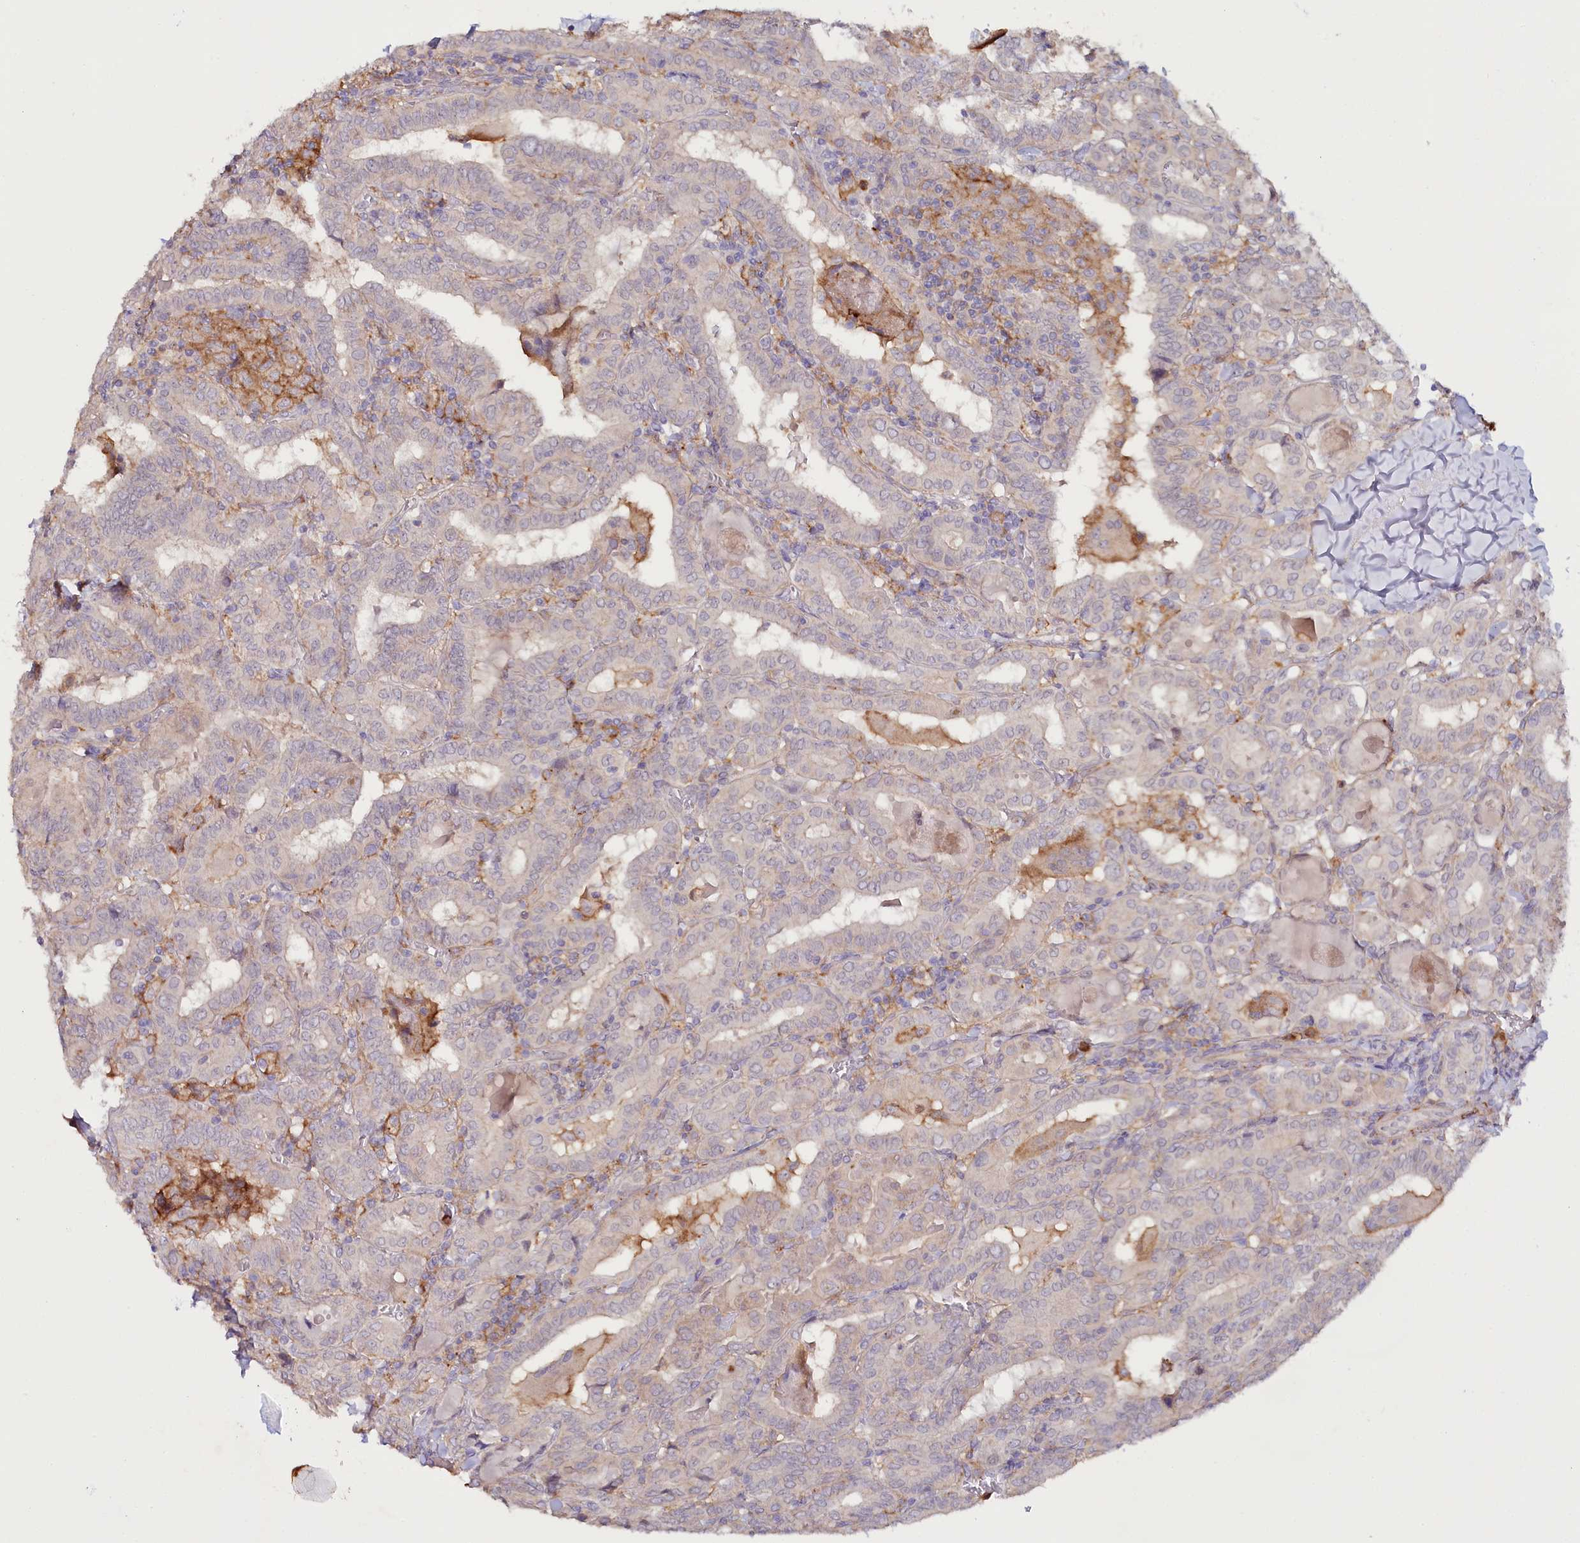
{"staining": {"intensity": "negative", "quantity": "none", "location": "none"}, "tissue": "thyroid cancer", "cell_type": "Tumor cells", "image_type": "cancer", "snomed": [{"axis": "morphology", "description": "Papillary adenocarcinoma, NOS"}, {"axis": "topography", "description": "Thyroid gland"}], "caption": "The histopathology image exhibits no significant staining in tumor cells of thyroid cancer (papillary adenocarcinoma). Nuclei are stained in blue.", "gene": "ALDH3B1", "patient": {"sex": "female", "age": 72}}